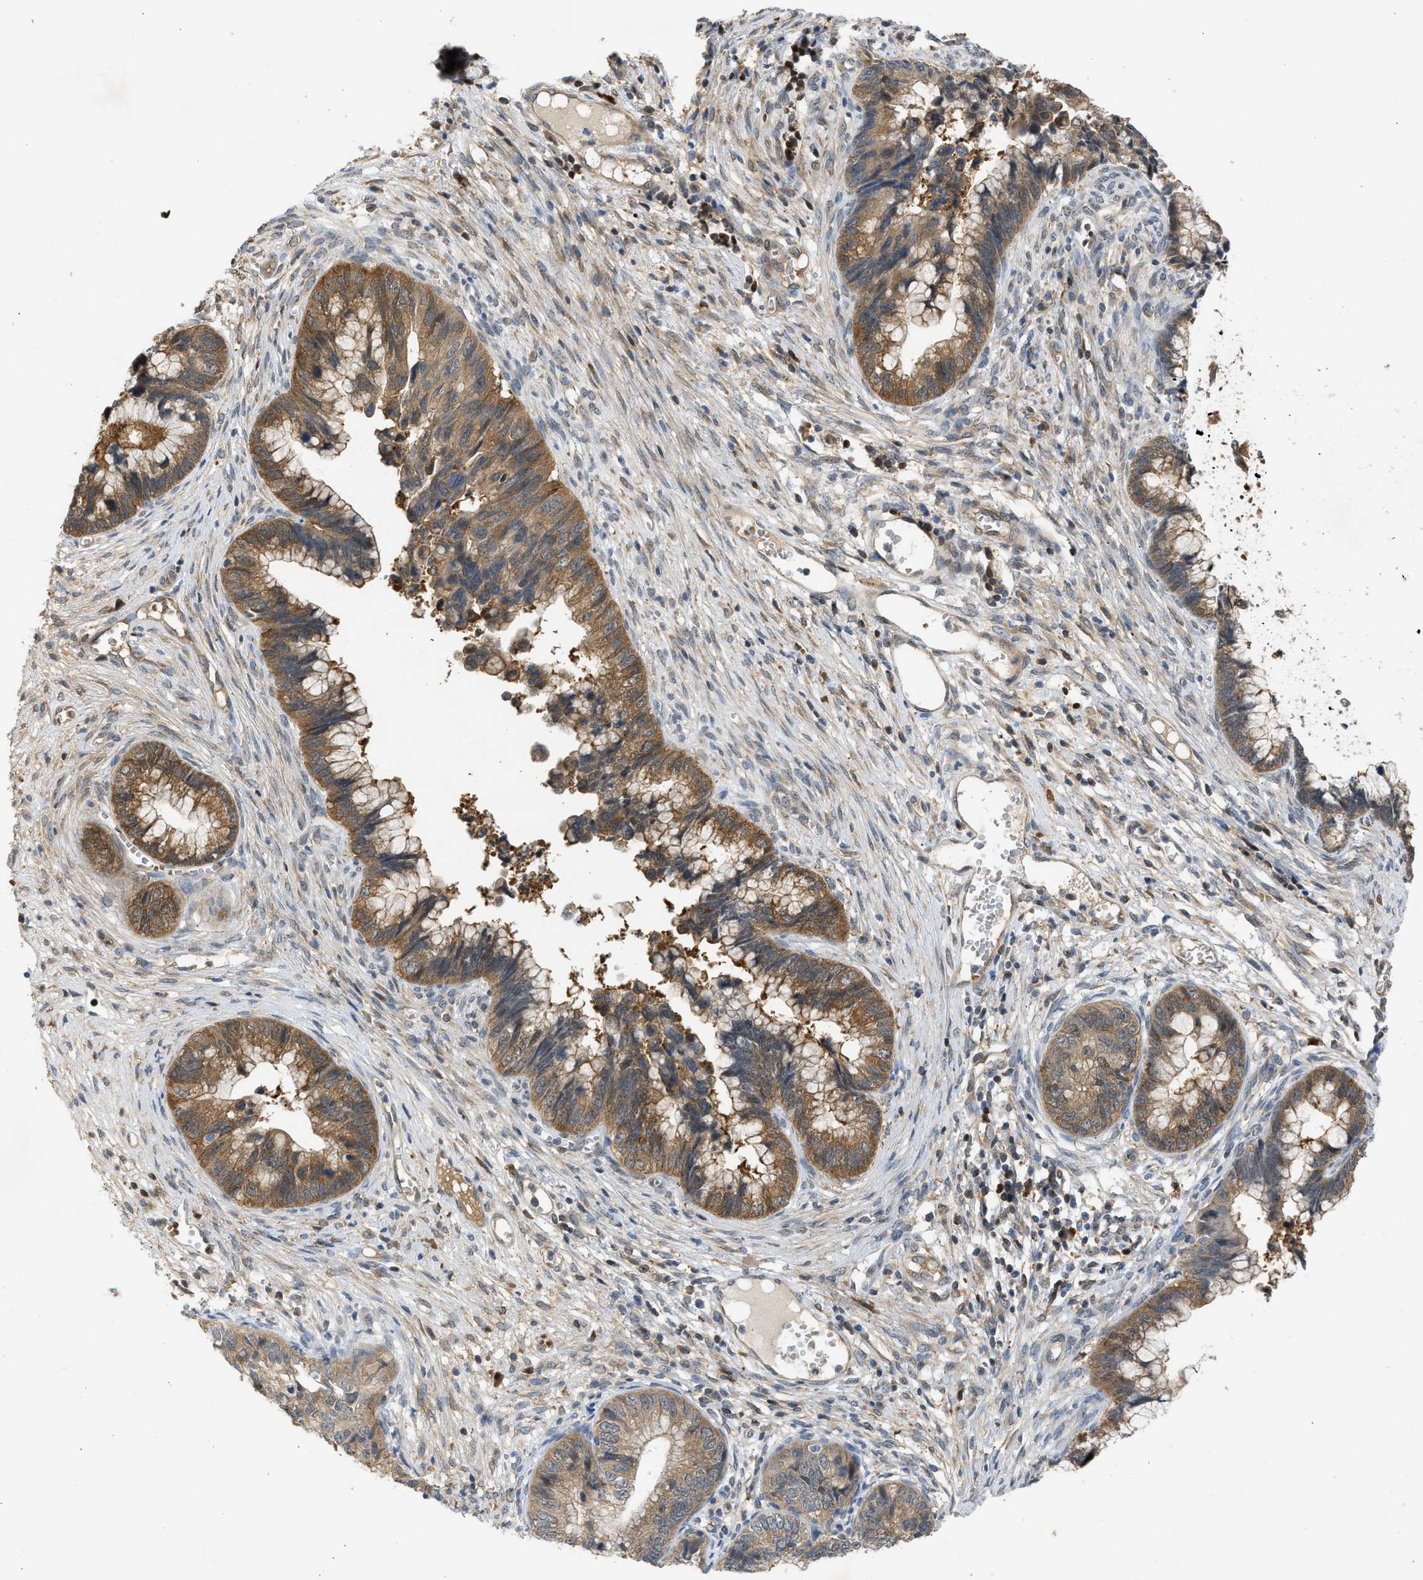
{"staining": {"intensity": "moderate", "quantity": ">75%", "location": "cytoplasmic/membranous"}, "tissue": "cervical cancer", "cell_type": "Tumor cells", "image_type": "cancer", "snomed": [{"axis": "morphology", "description": "Adenocarcinoma, NOS"}, {"axis": "topography", "description": "Cervix"}], "caption": "The micrograph shows immunohistochemical staining of adenocarcinoma (cervical). There is moderate cytoplasmic/membranous expression is seen in about >75% of tumor cells.", "gene": "MAPK7", "patient": {"sex": "female", "age": 44}}